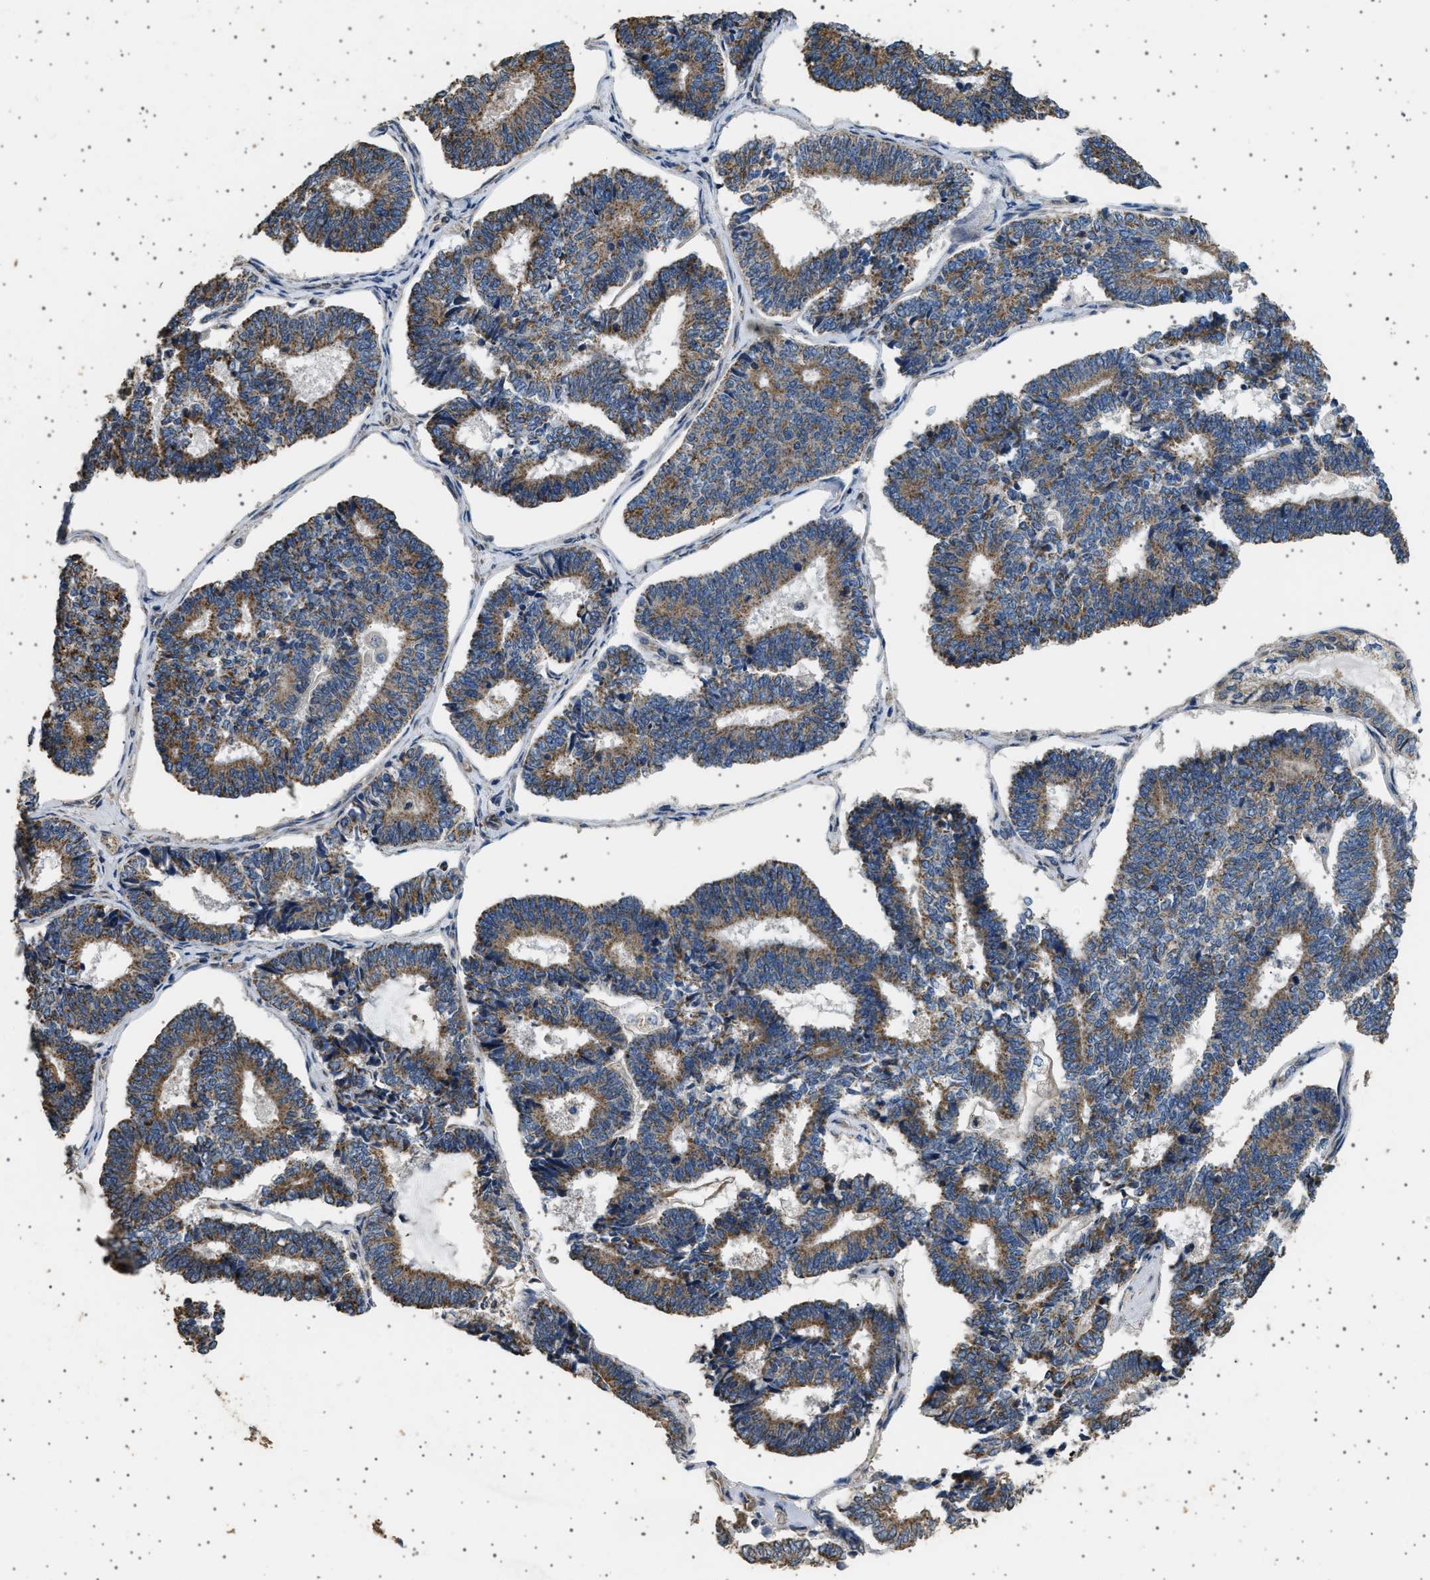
{"staining": {"intensity": "moderate", "quantity": ">75%", "location": "cytoplasmic/membranous"}, "tissue": "endometrial cancer", "cell_type": "Tumor cells", "image_type": "cancer", "snomed": [{"axis": "morphology", "description": "Adenocarcinoma, NOS"}, {"axis": "topography", "description": "Endometrium"}], "caption": "Adenocarcinoma (endometrial) stained with a protein marker displays moderate staining in tumor cells.", "gene": "KCNA4", "patient": {"sex": "female", "age": 70}}